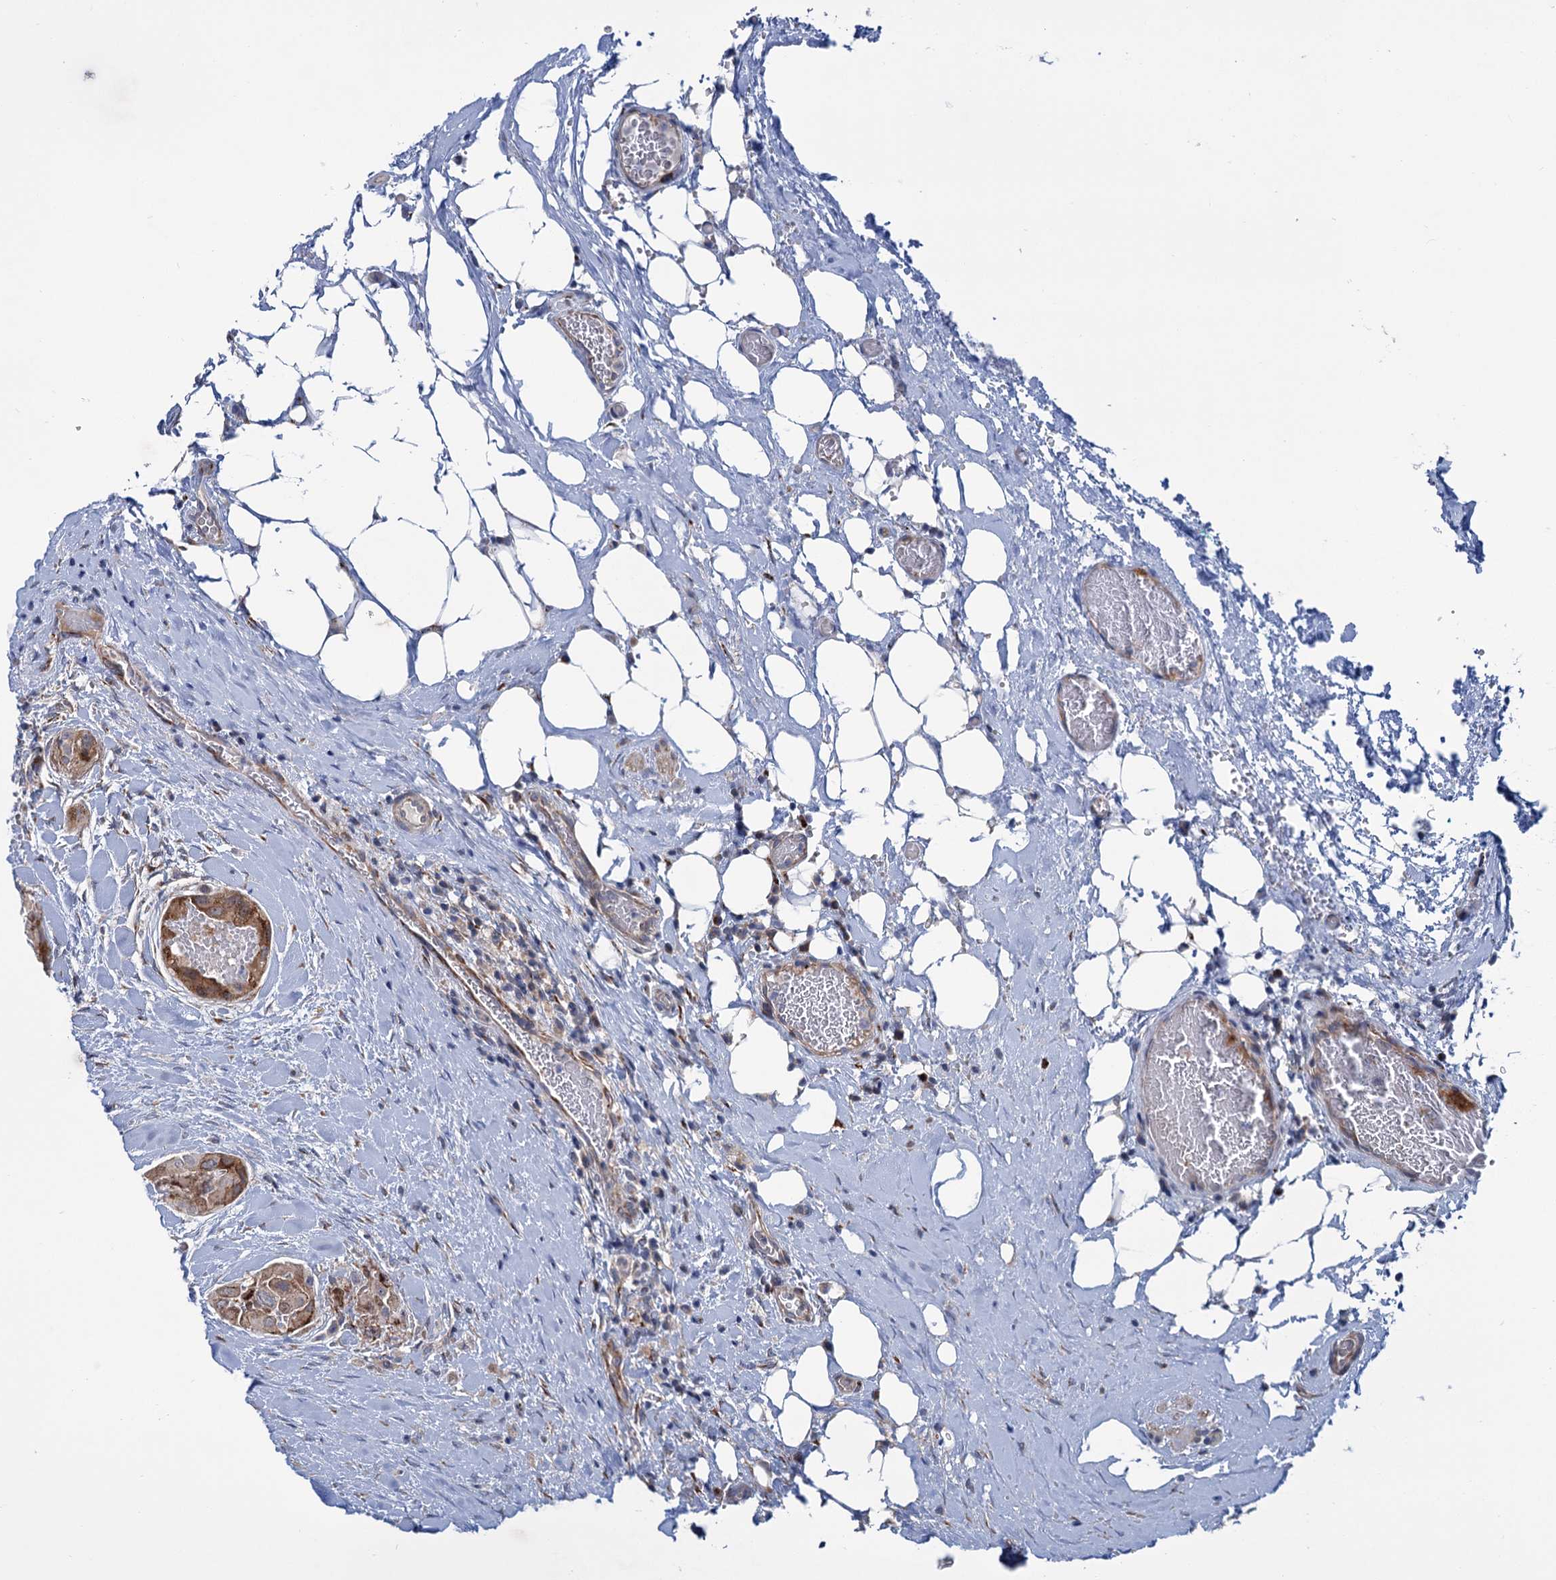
{"staining": {"intensity": "moderate", "quantity": "25%-75%", "location": "cytoplasmic/membranous"}, "tissue": "thyroid cancer", "cell_type": "Tumor cells", "image_type": "cancer", "snomed": [{"axis": "morphology", "description": "Papillary adenocarcinoma, NOS"}, {"axis": "topography", "description": "Thyroid gland"}], "caption": "Immunohistochemistry (IHC) of thyroid papillary adenocarcinoma shows medium levels of moderate cytoplasmic/membranous expression in approximately 25%-75% of tumor cells.", "gene": "ELP4", "patient": {"sex": "female", "age": 59}}